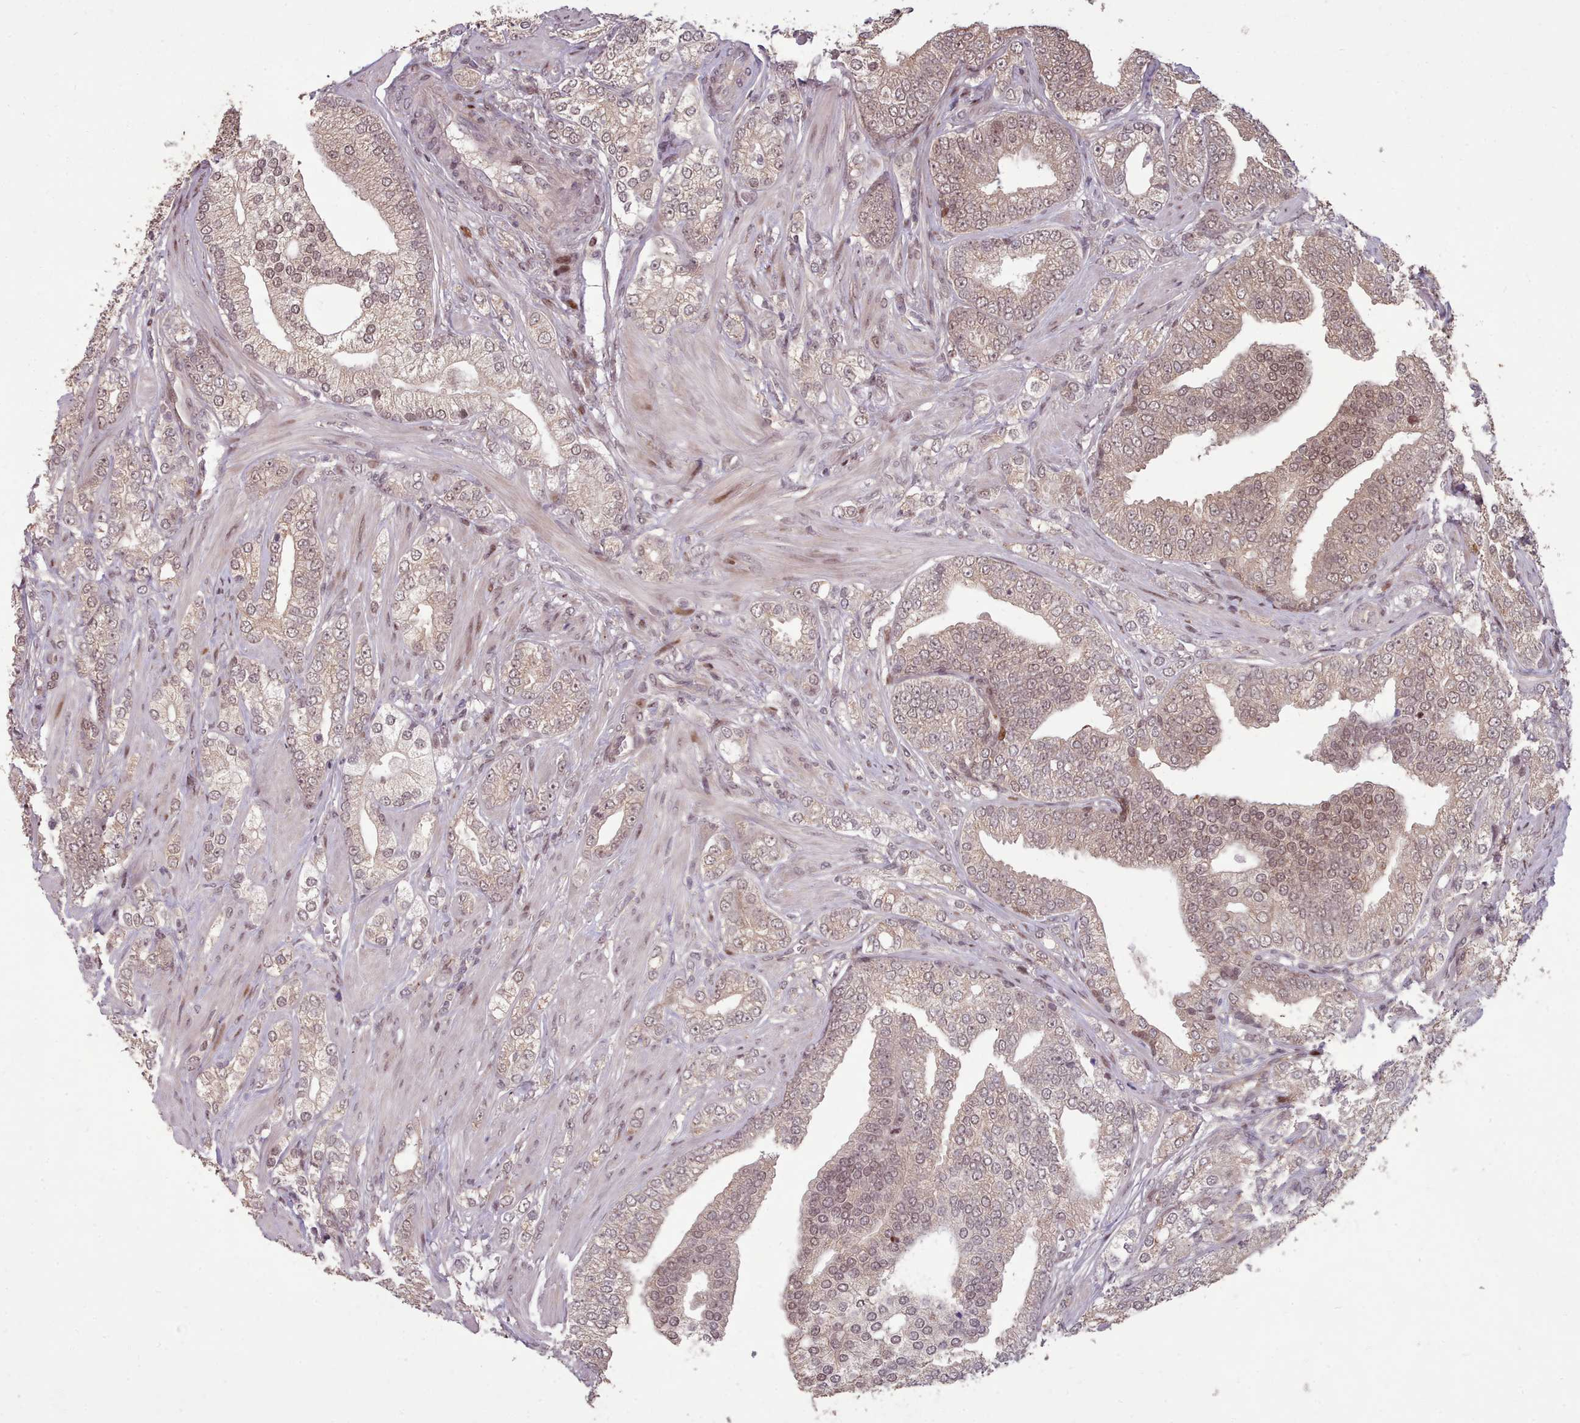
{"staining": {"intensity": "weak", "quantity": ">75%", "location": "cytoplasmic/membranous,nuclear"}, "tissue": "prostate cancer", "cell_type": "Tumor cells", "image_type": "cancer", "snomed": [{"axis": "morphology", "description": "Adenocarcinoma, High grade"}, {"axis": "topography", "description": "Prostate"}], "caption": "Prostate cancer (high-grade adenocarcinoma) stained with a brown dye exhibits weak cytoplasmic/membranous and nuclear positive positivity in approximately >75% of tumor cells.", "gene": "ENSA", "patient": {"sex": "male", "age": 50}}